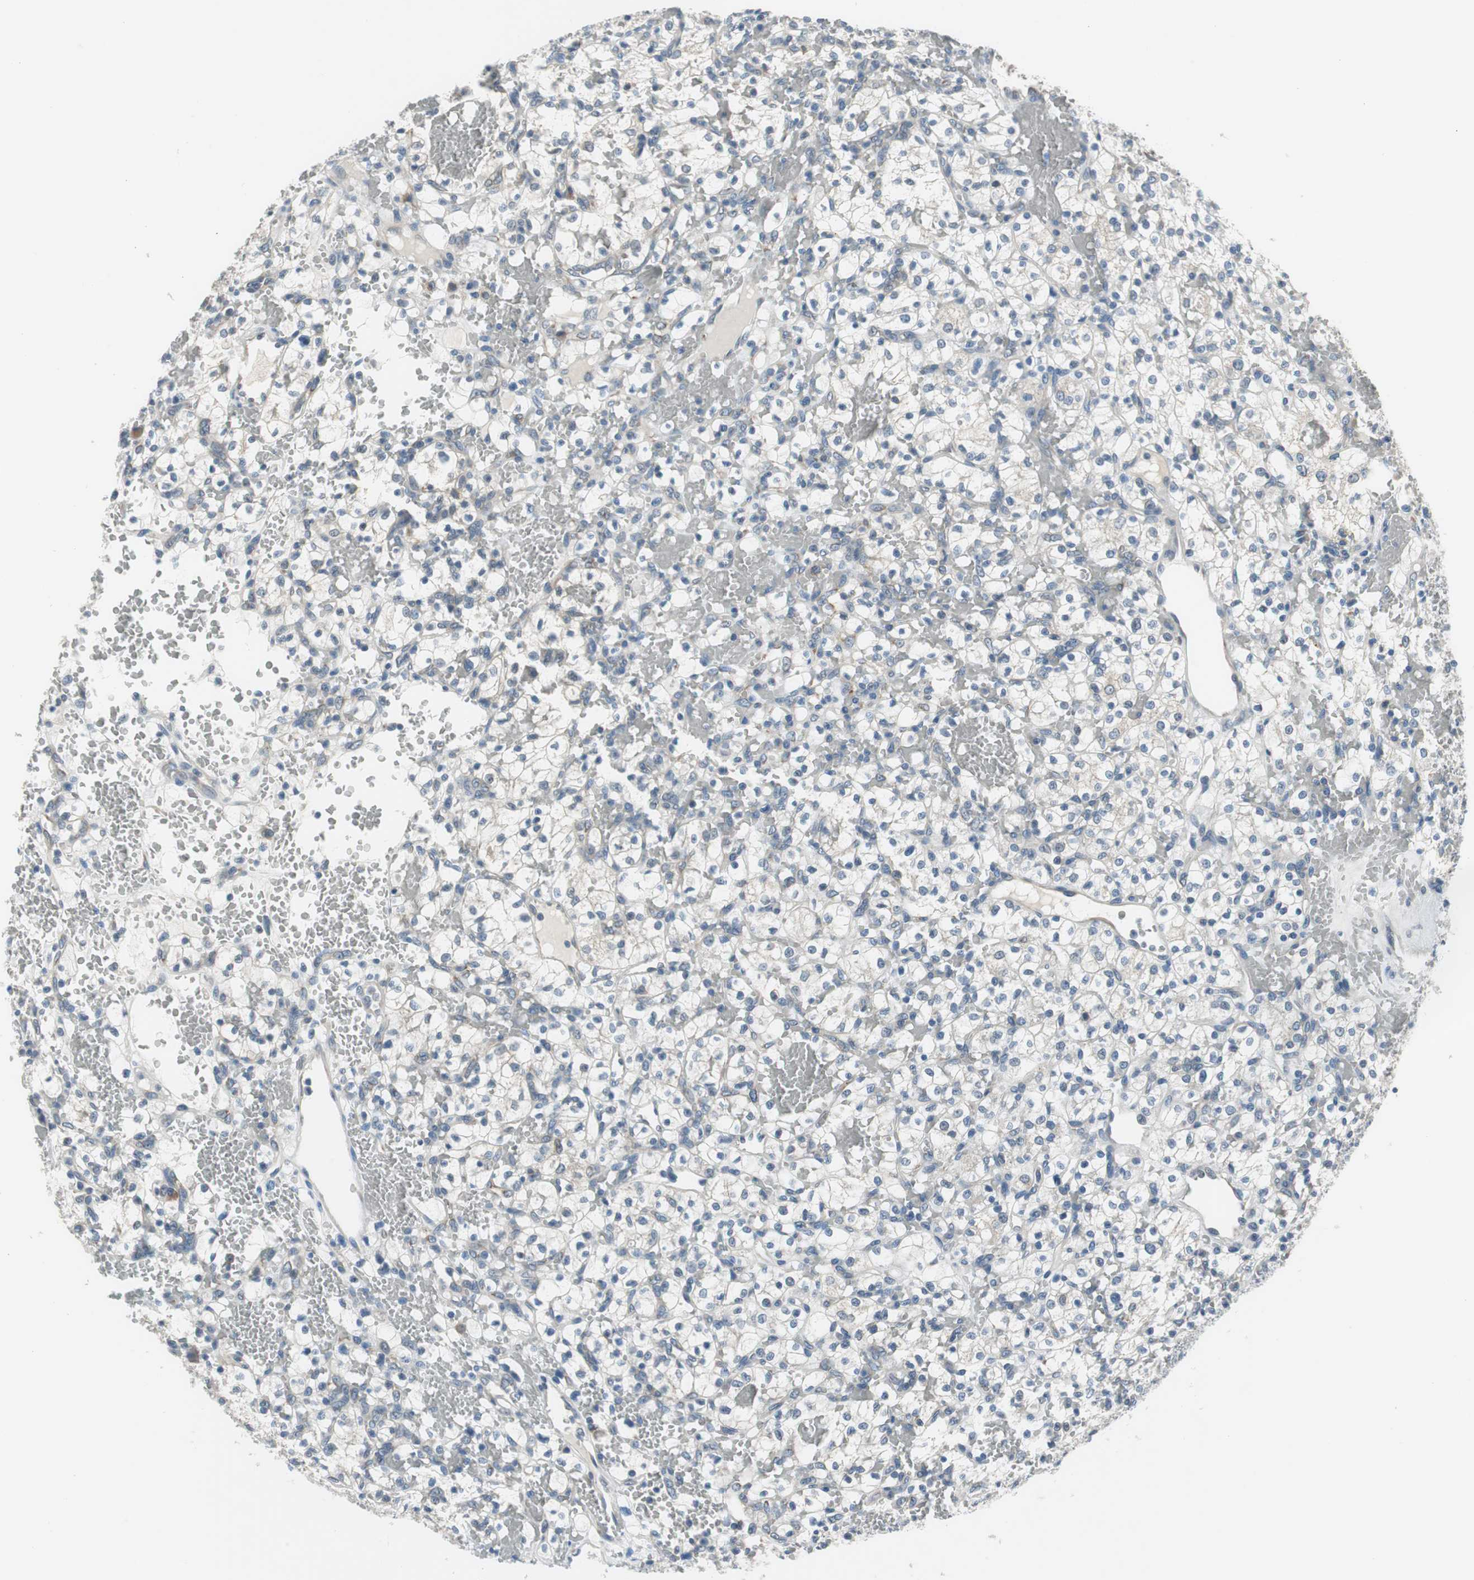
{"staining": {"intensity": "negative", "quantity": "none", "location": "none"}, "tissue": "renal cancer", "cell_type": "Tumor cells", "image_type": "cancer", "snomed": [{"axis": "morphology", "description": "Adenocarcinoma, NOS"}, {"axis": "topography", "description": "Kidney"}], "caption": "Tumor cells show no significant expression in renal cancer (adenocarcinoma).", "gene": "PLAA", "patient": {"sex": "female", "age": 60}}